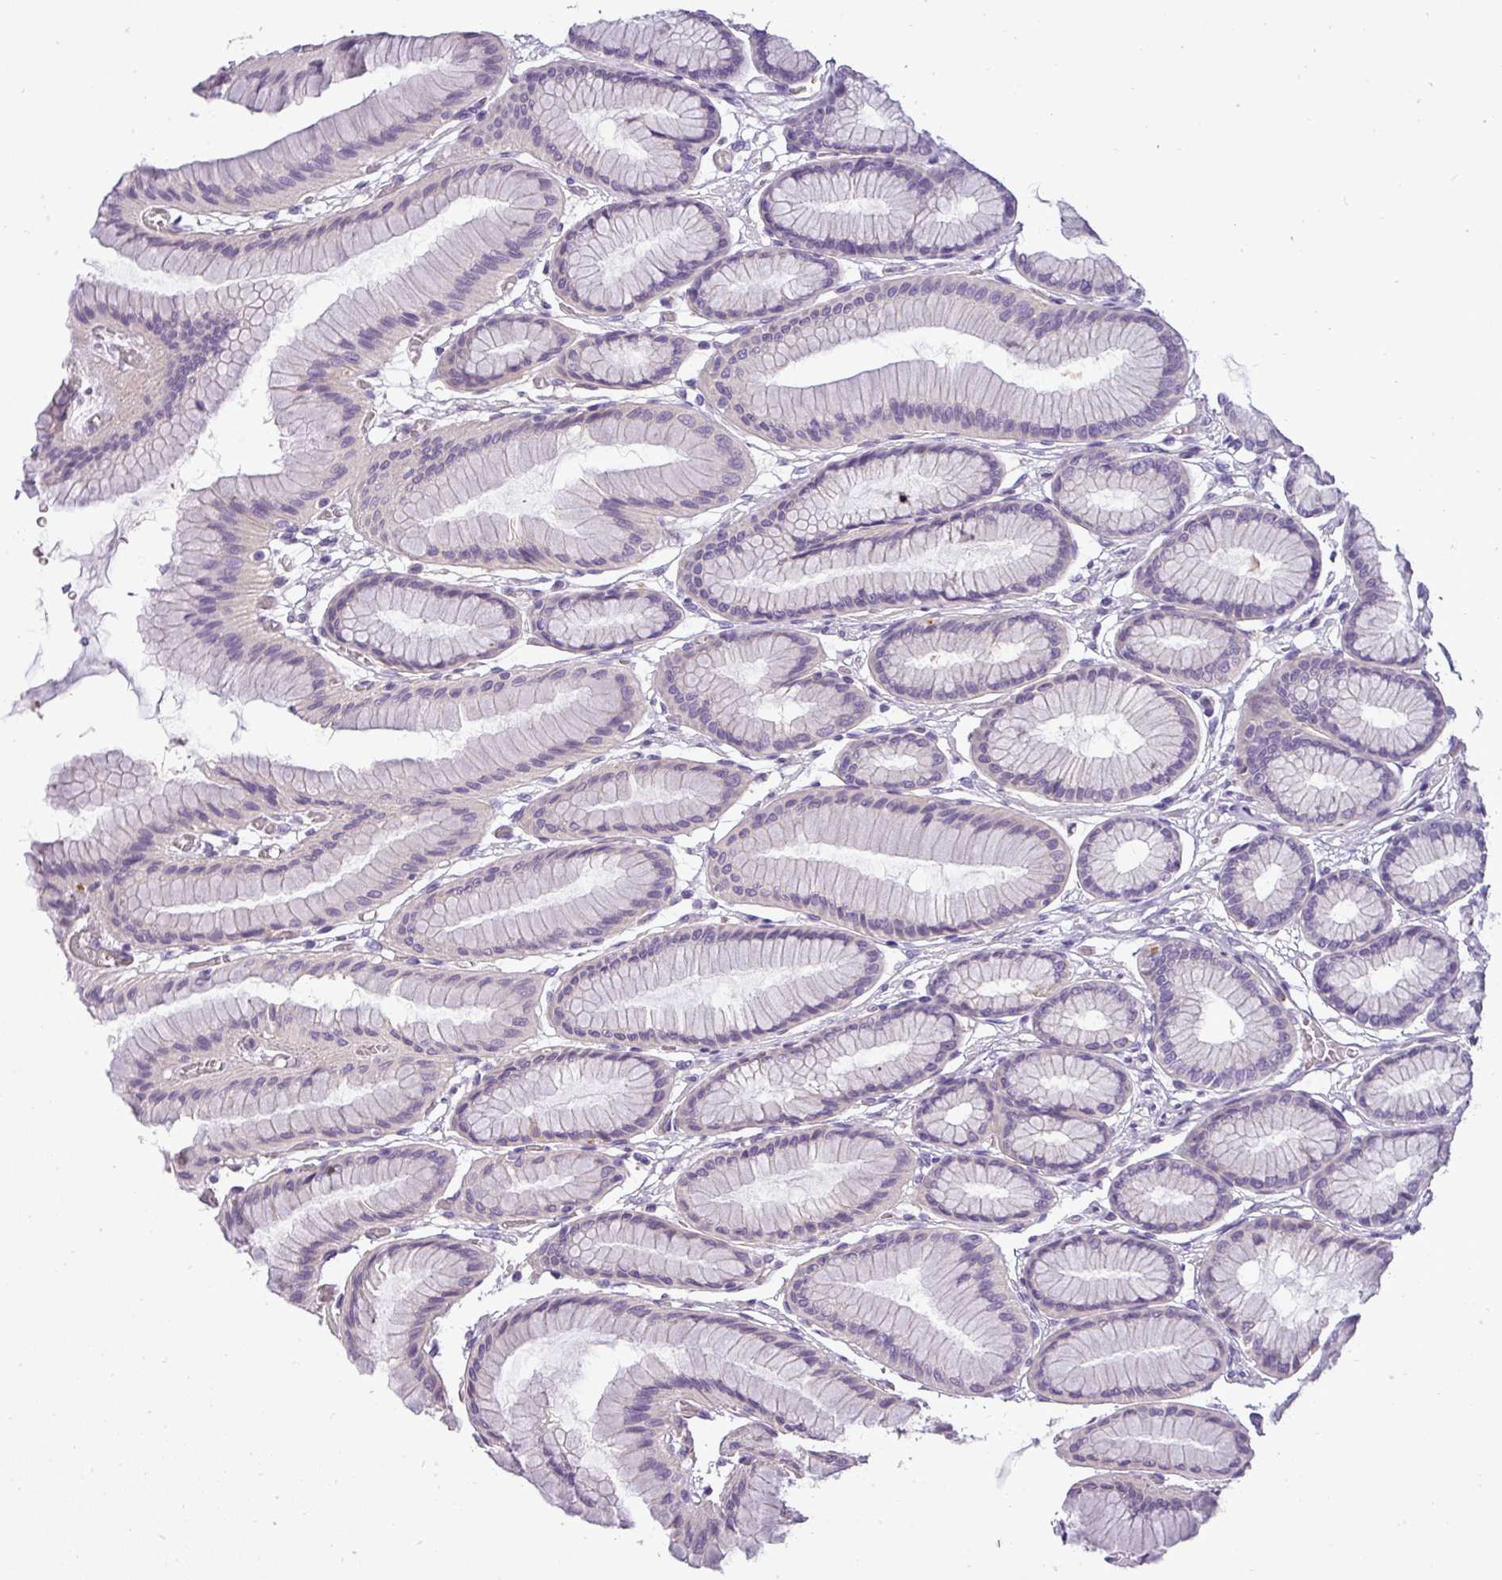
{"staining": {"intensity": "weak", "quantity": "25%-75%", "location": "cytoplasmic/membranous"}, "tissue": "stomach", "cell_type": "Glandular cells", "image_type": "normal", "snomed": [{"axis": "morphology", "description": "Normal tissue, NOS"}, {"axis": "morphology", "description": "Adenocarcinoma, NOS"}, {"axis": "morphology", "description": "Adenocarcinoma, High grade"}, {"axis": "topography", "description": "Stomach, upper"}, {"axis": "topography", "description": "Stomach"}], "caption": "Protein expression analysis of unremarkable human stomach reveals weak cytoplasmic/membranous expression in approximately 25%-75% of glandular cells. (IHC, brightfield microscopy, high magnification).", "gene": "ATP6V1D", "patient": {"sex": "female", "age": 65}}